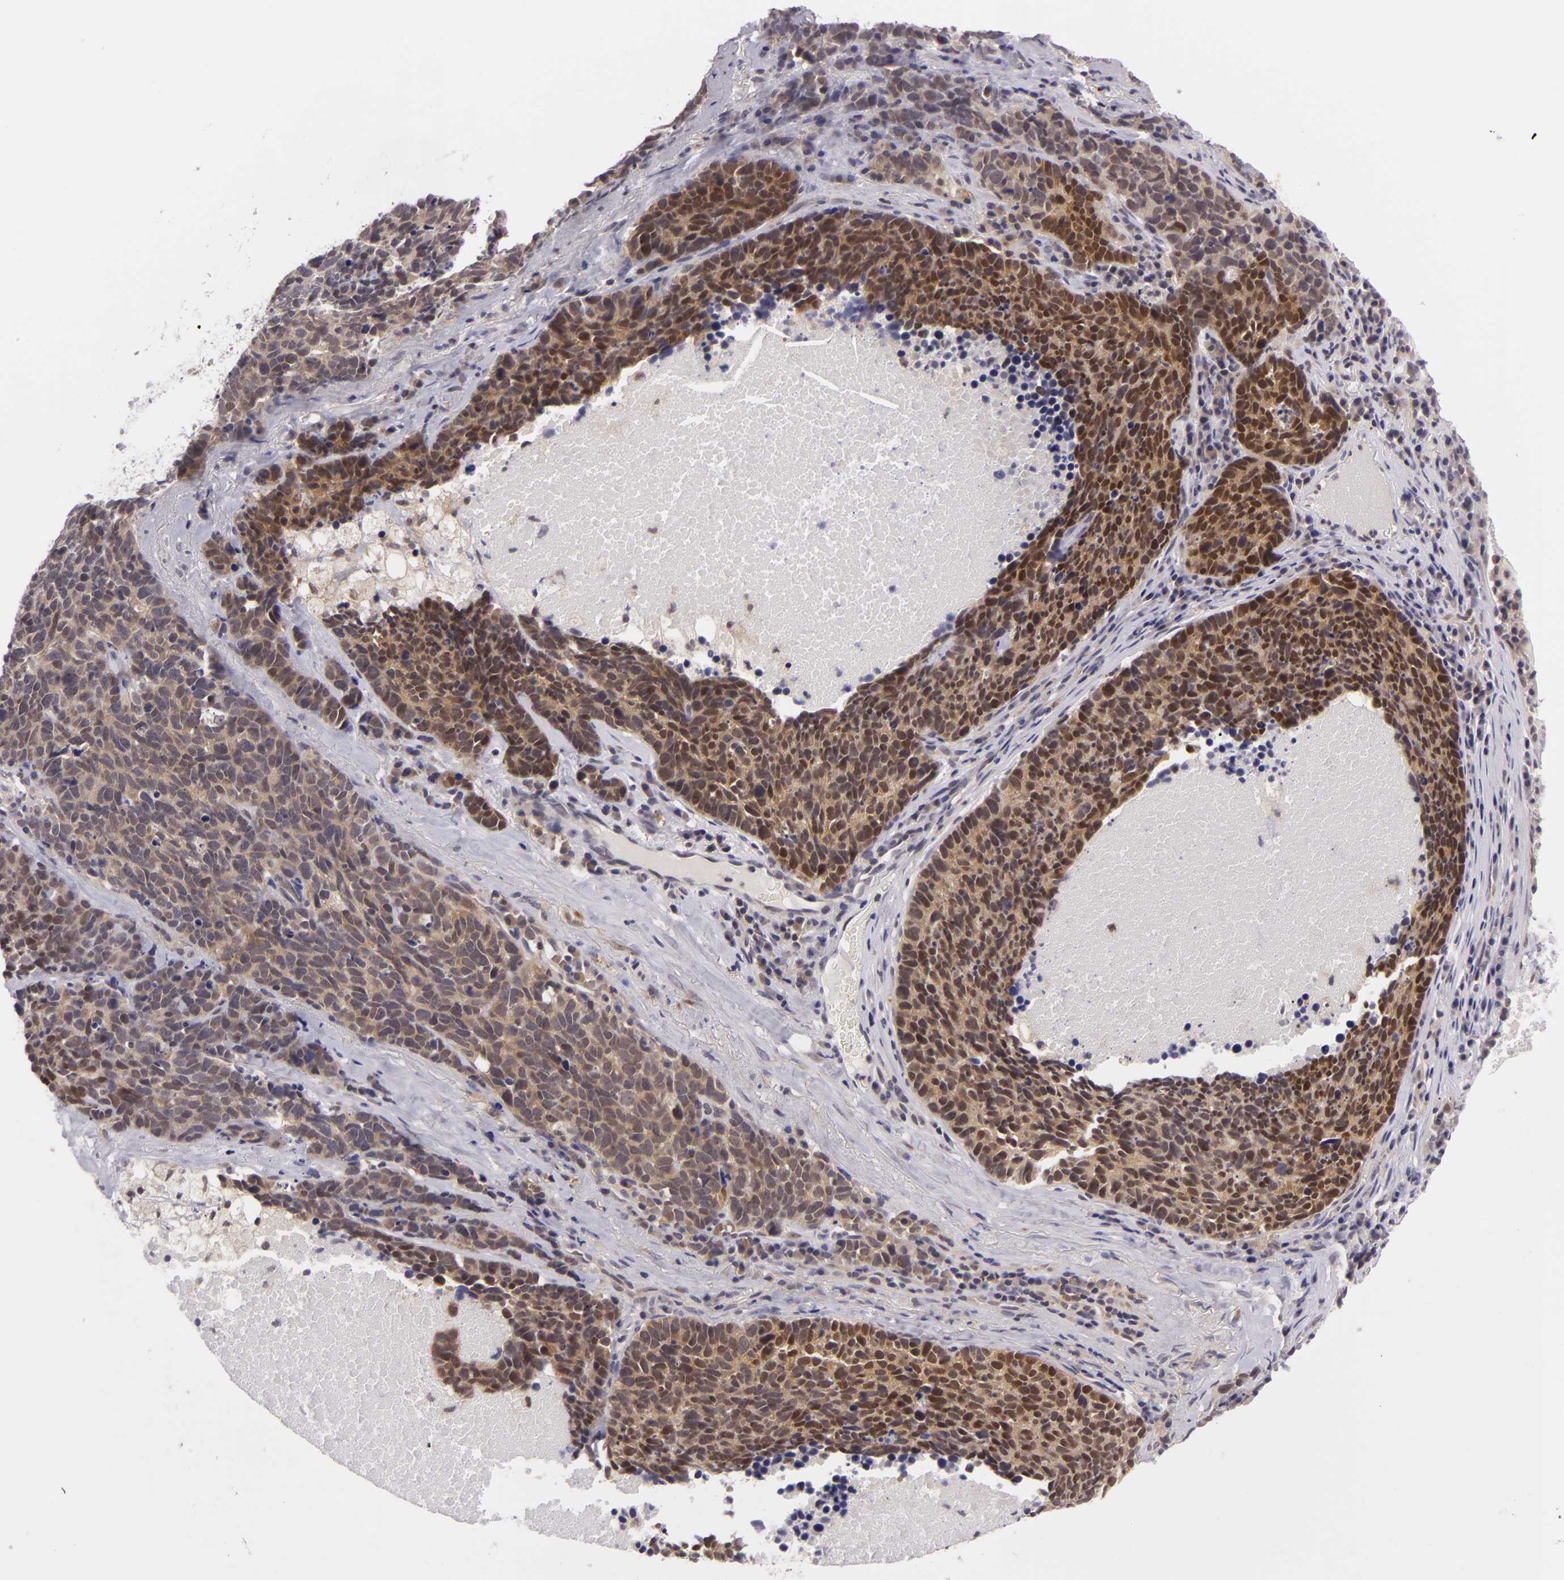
{"staining": {"intensity": "strong", "quantity": "25%-75%", "location": "cytoplasmic/membranous"}, "tissue": "lung cancer", "cell_type": "Tumor cells", "image_type": "cancer", "snomed": [{"axis": "morphology", "description": "Neoplasm, malignant, NOS"}, {"axis": "topography", "description": "Lung"}], "caption": "Neoplasm (malignant) (lung) stained with DAB (3,3'-diaminobenzidine) immunohistochemistry reveals high levels of strong cytoplasmic/membranous positivity in approximately 25%-75% of tumor cells.", "gene": "BCL10", "patient": {"sex": "female", "age": 75}}